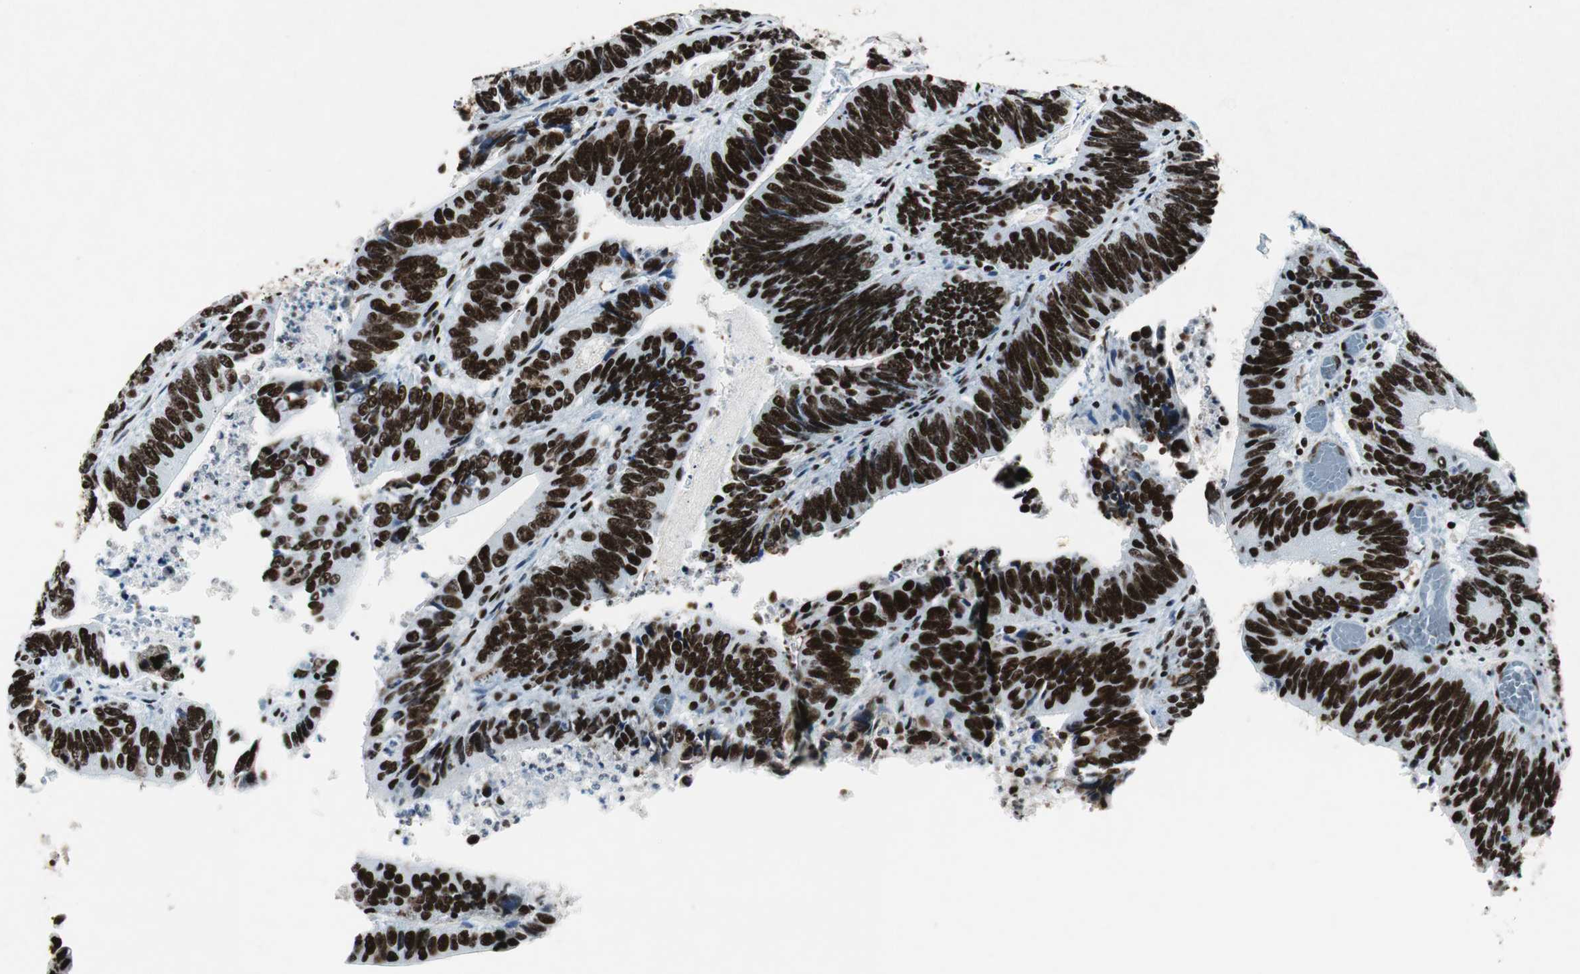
{"staining": {"intensity": "strong", "quantity": ">75%", "location": "nuclear"}, "tissue": "colorectal cancer", "cell_type": "Tumor cells", "image_type": "cancer", "snomed": [{"axis": "morphology", "description": "Adenocarcinoma, NOS"}, {"axis": "topography", "description": "Colon"}], "caption": "Human adenocarcinoma (colorectal) stained with a brown dye reveals strong nuclear positive staining in approximately >75% of tumor cells.", "gene": "NCL", "patient": {"sex": "male", "age": 72}}